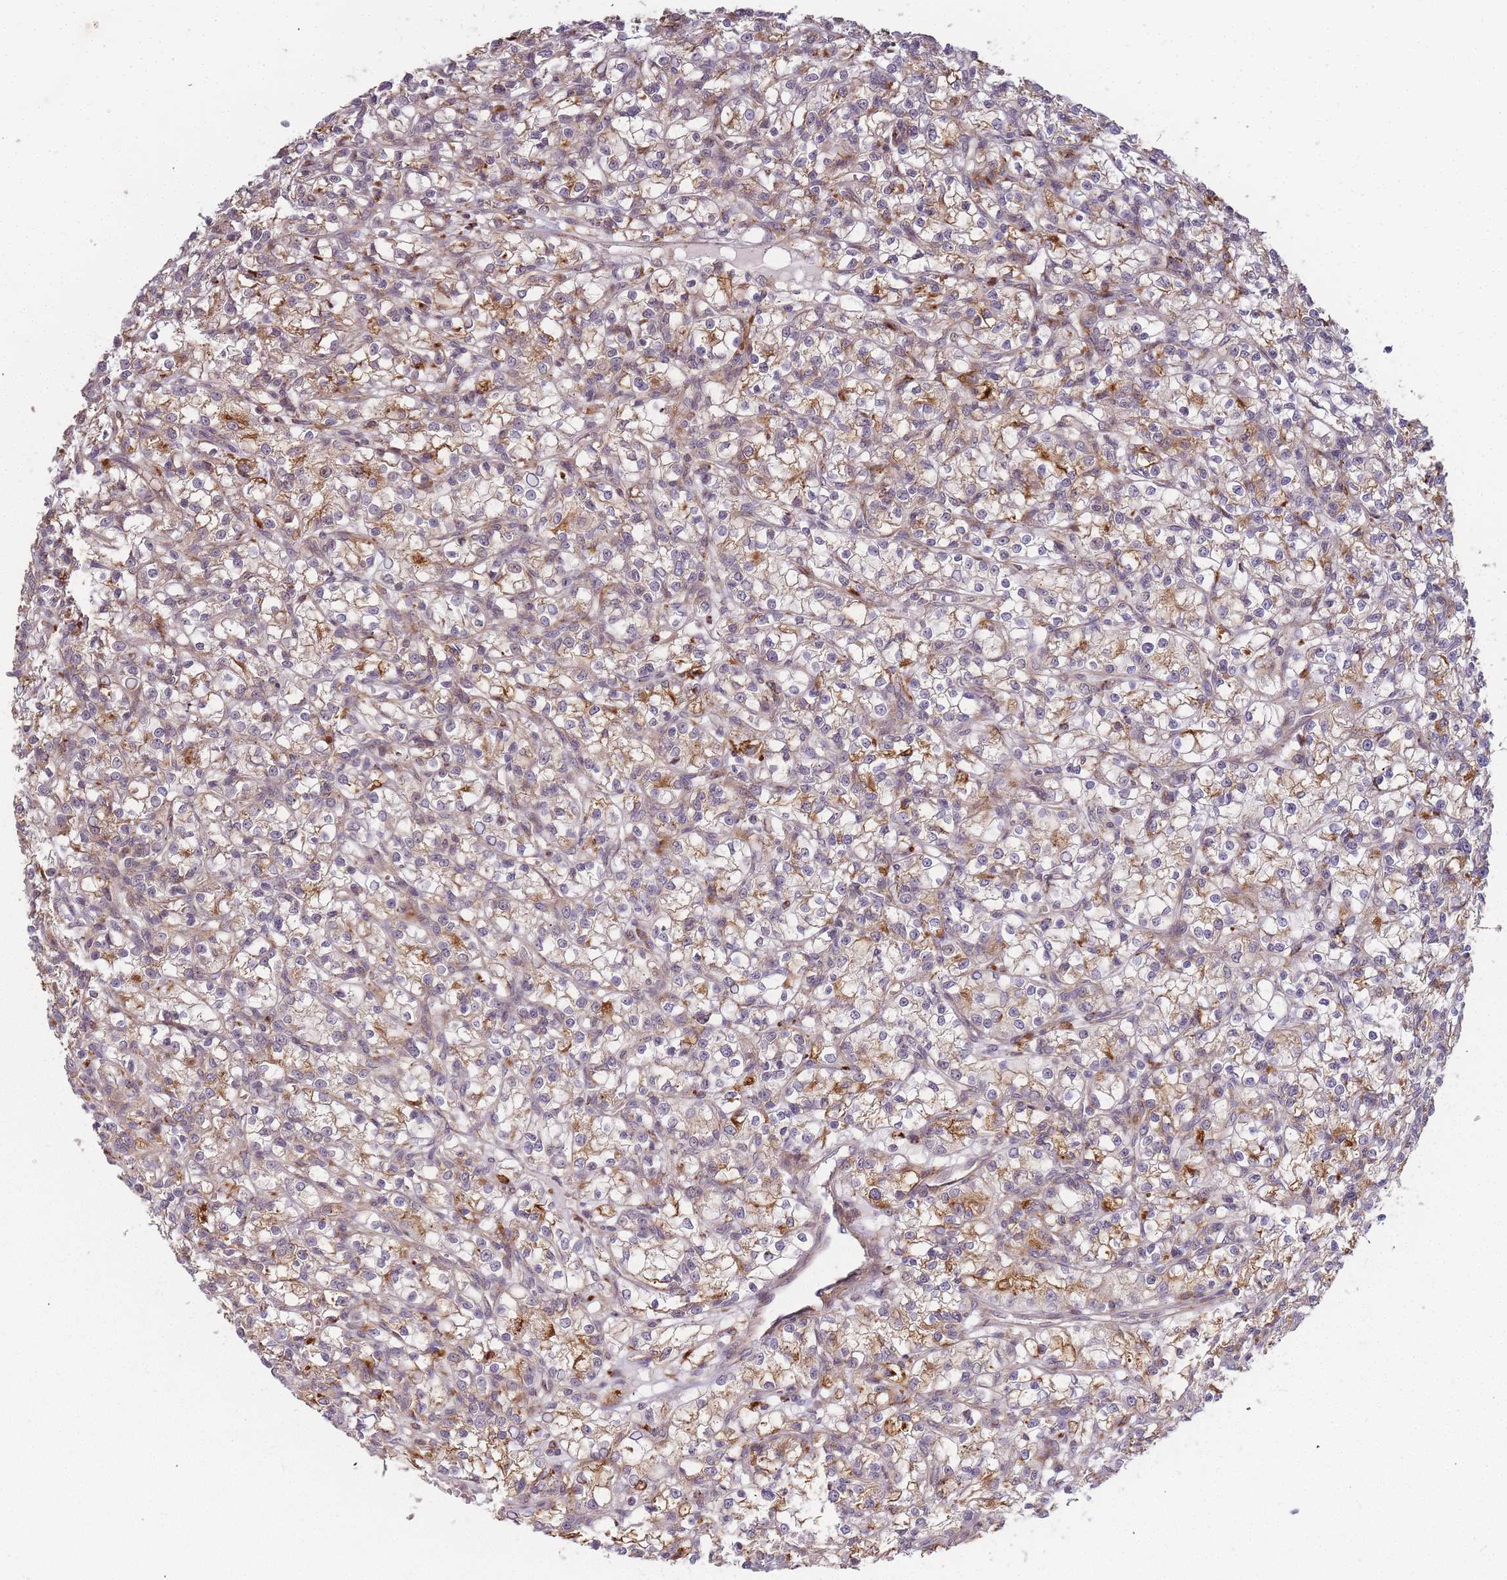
{"staining": {"intensity": "moderate", "quantity": ">75%", "location": "cytoplasmic/membranous"}, "tissue": "renal cancer", "cell_type": "Tumor cells", "image_type": "cancer", "snomed": [{"axis": "morphology", "description": "Adenocarcinoma, NOS"}, {"axis": "topography", "description": "Kidney"}], "caption": "A brown stain shows moderate cytoplasmic/membranous positivity of a protein in human renal adenocarcinoma tumor cells. Using DAB (3,3'-diaminobenzidine) (brown) and hematoxylin (blue) stains, captured at high magnification using brightfield microscopy.", "gene": "ATG5", "patient": {"sex": "female", "age": 59}}